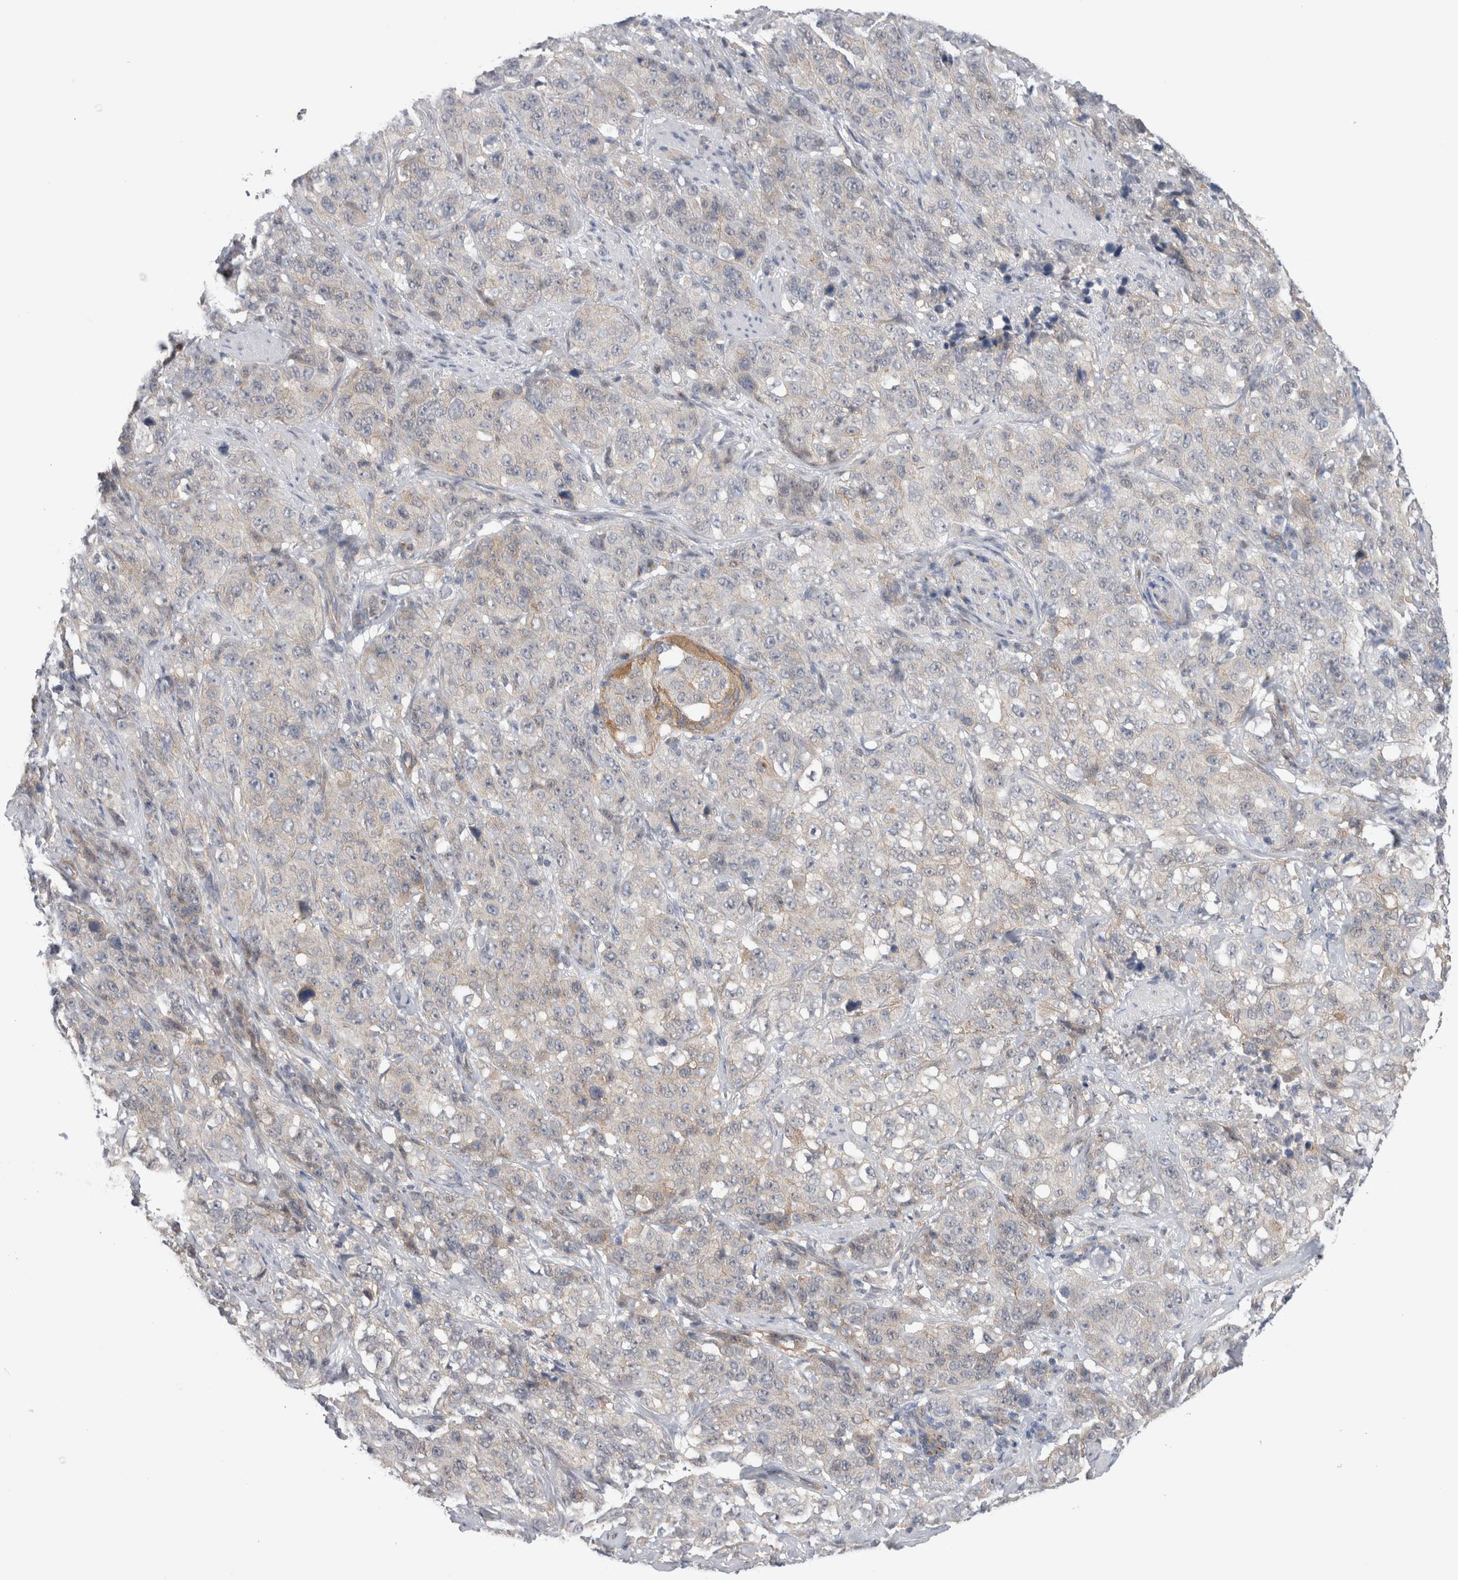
{"staining": {"intensity": "negative", "quantity": "none", "location": "none"}, "tissue": "stomach cancer", "cell_type": "Tumor cells", "image_type": "cancer", "snomed": [{"axis": "morphology", "description": "Adenocarcinoma, NOS"}, {"axis": "topography", "description": "Stomach"}], "caption": "IHC histopathology image of stomach cancer stained for a protein (brown), which displays no positivity in tumor cells.", "gene": "TAFA5", "patient": {"sex": "male", "age": 48}}